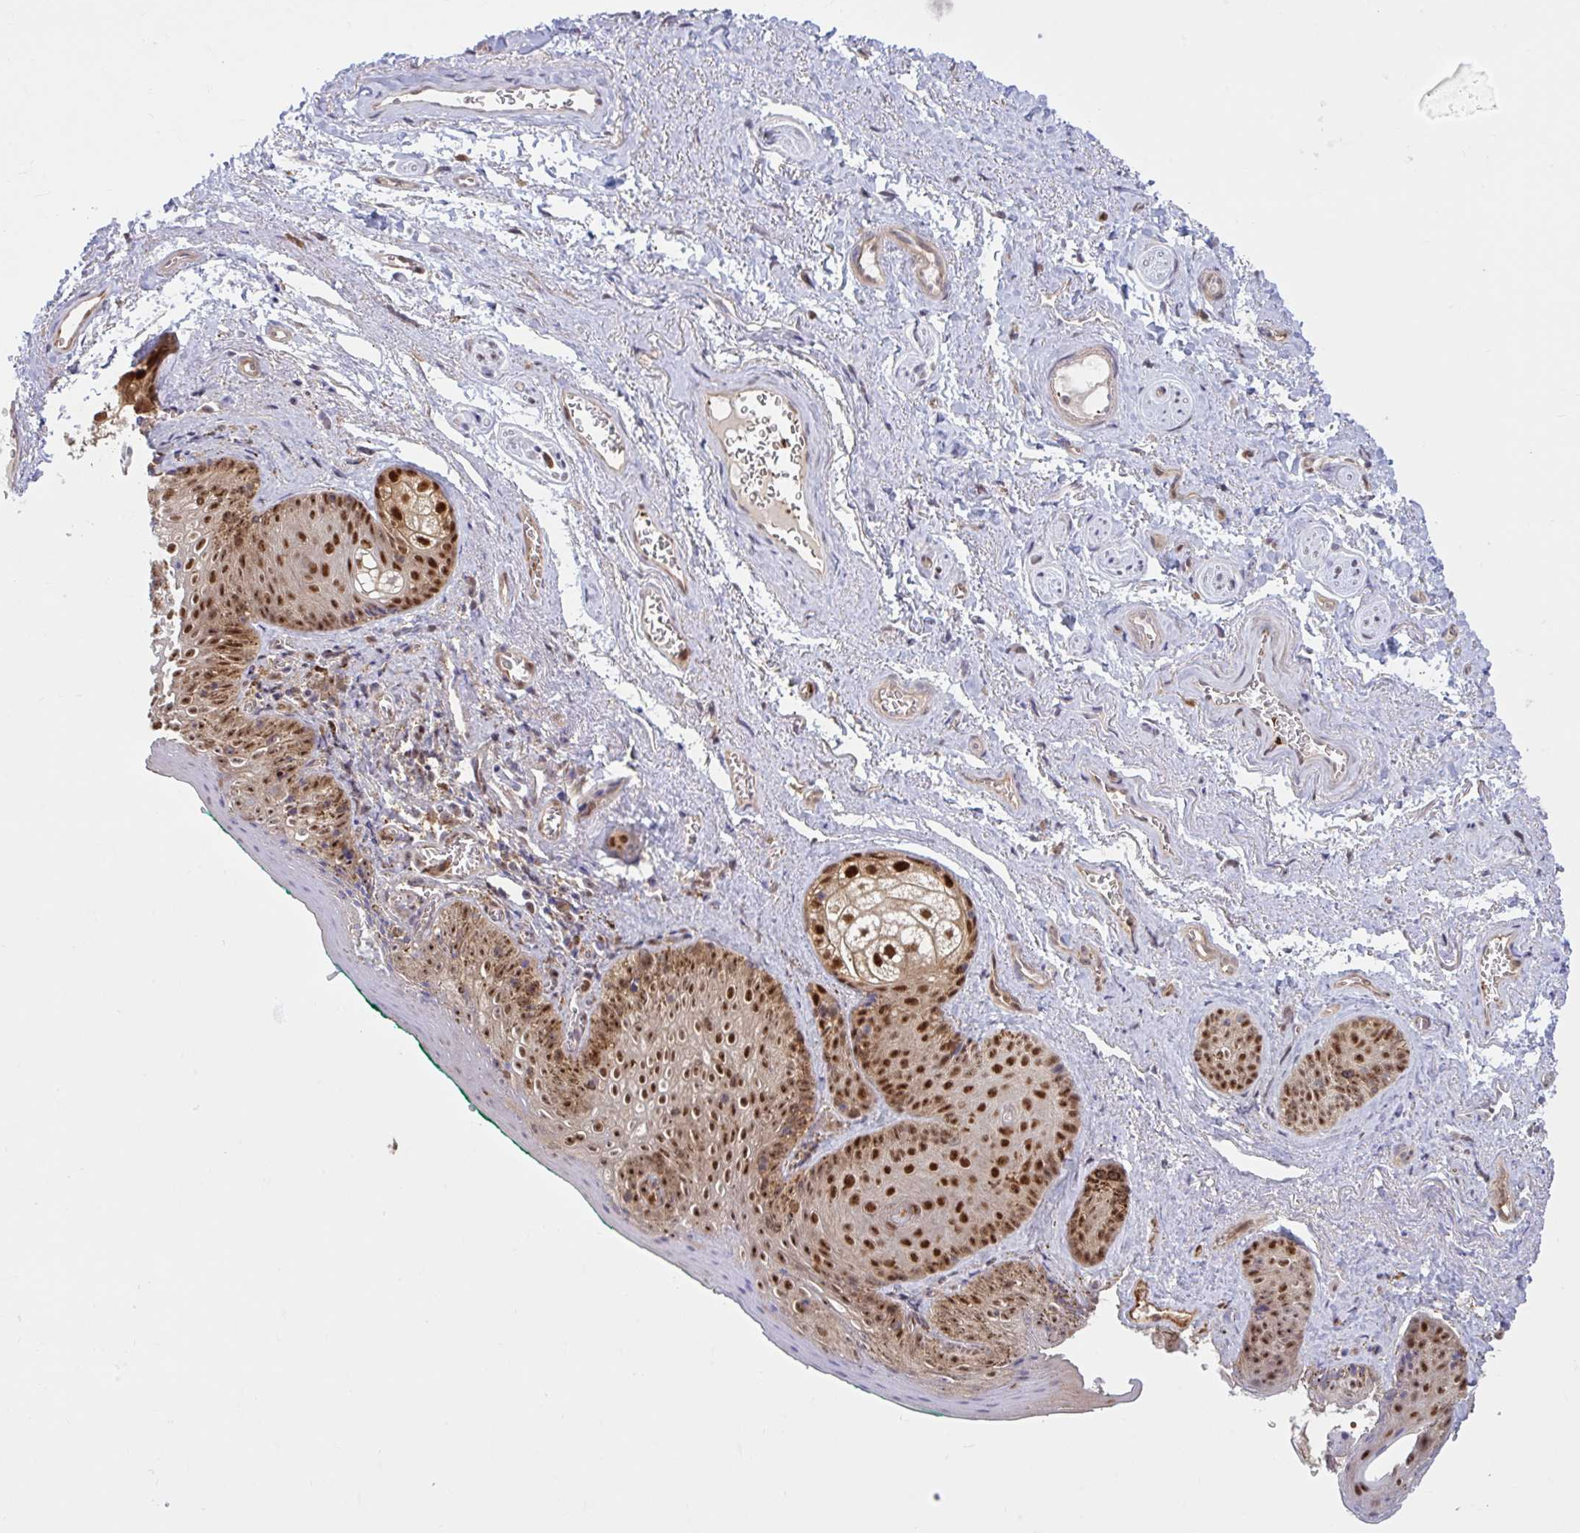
{"staining": {"intensity": "strong", "quantity": "25%-75%", "location": "nuclear"}, "tissue": "vagina", "cell_type": "Squamous epithelial cells", "image_type": "normal", "snomed": [{"axis": "morphology", "description": "Normal tissue, NOS"}, {"axis": "topography", "description": "Vulva"}, {"axis": "topography", "description": "Vagina"}, {"axis": "topography", "description": "Peripheral nerve tissue"}], "caption": "Immunohistochemistry micrograph of normal vagina: human vagina stained using immunohistochemistry (IHC) reveals high levels of strong protein expression localized specifically in the nuclear of squamous epithelial cells, appearing as a nuclear brown color.", "gene": "HMBS", "patient": {"sex": "female", "age": 66}}